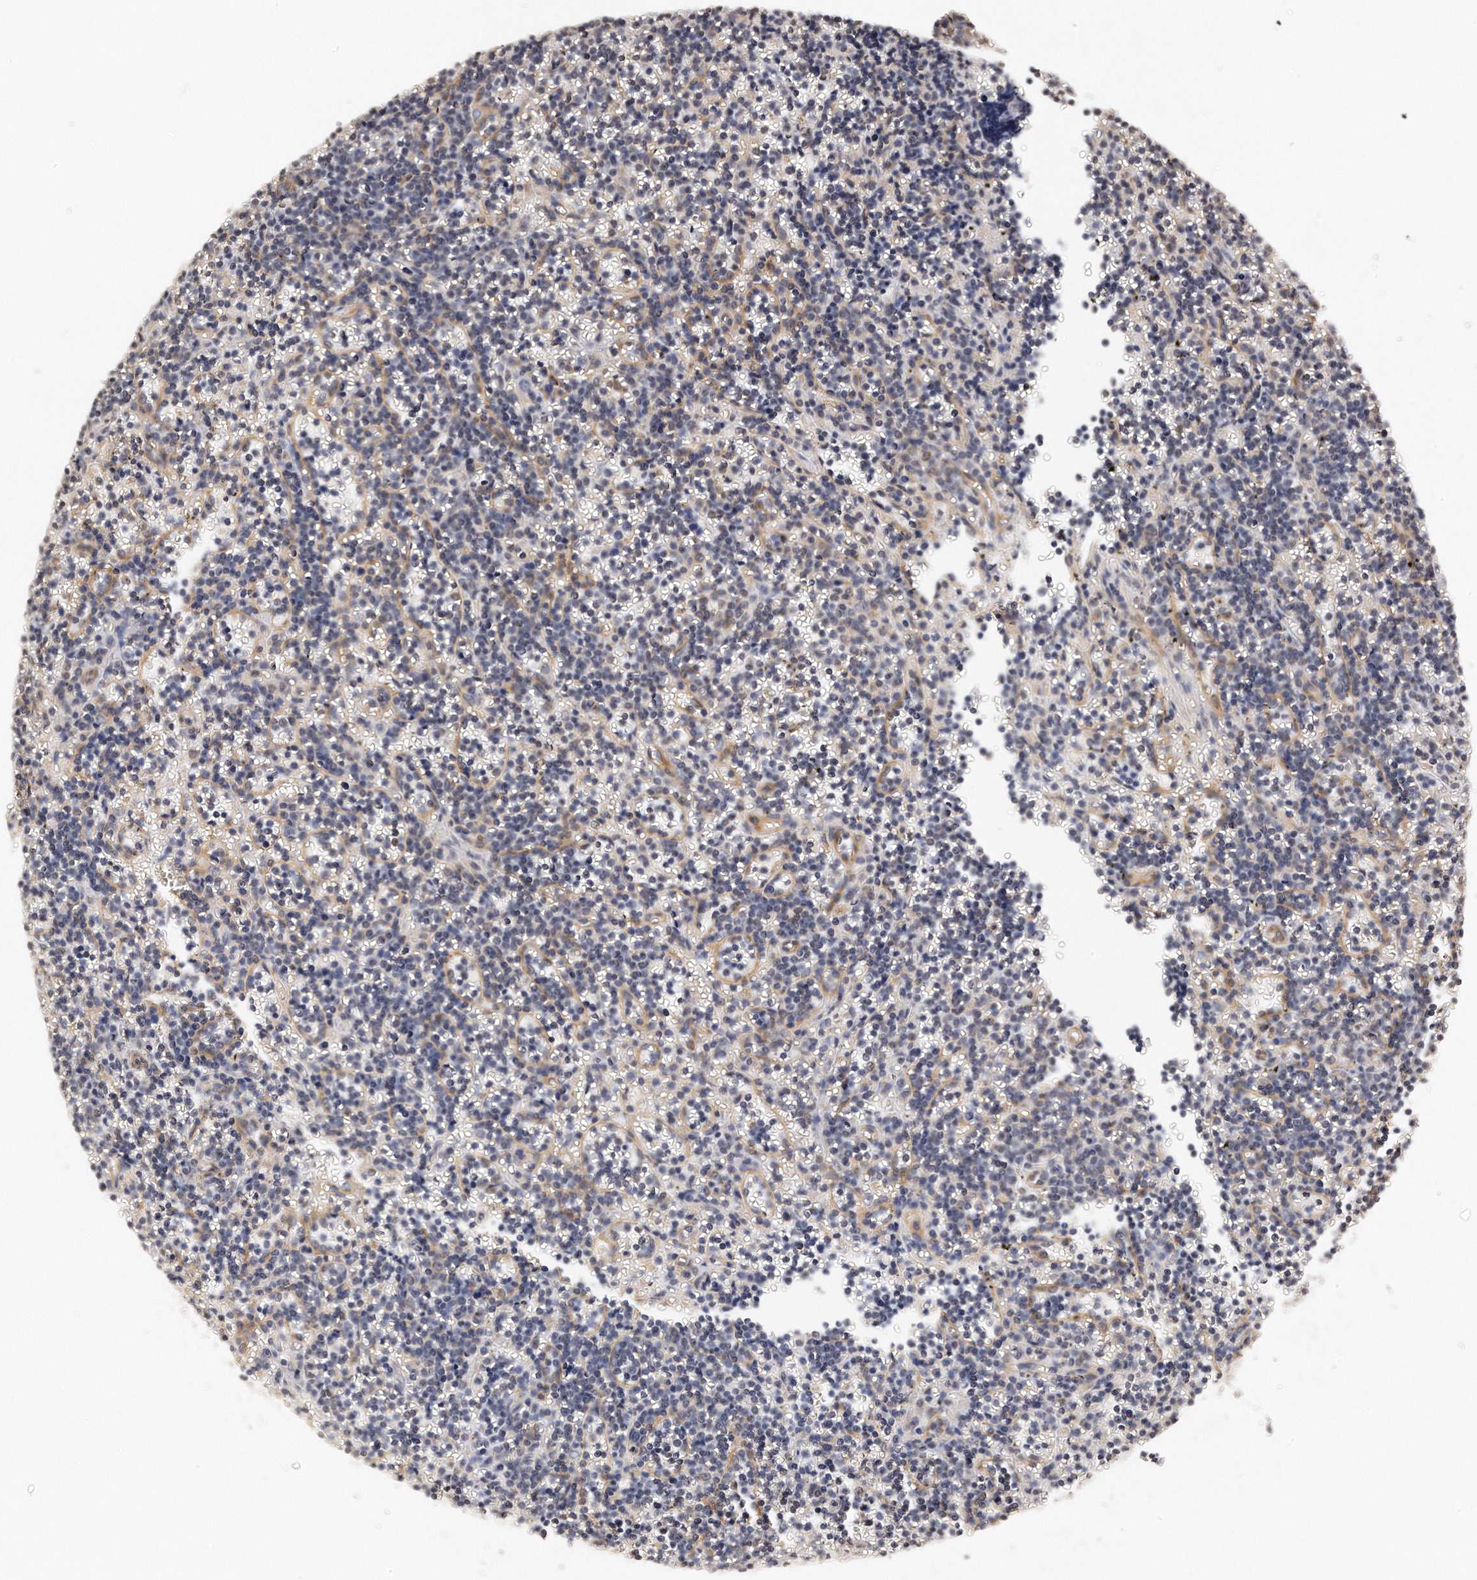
{"staining": {"intensity": "negative", "quantity": "none", "location": "none"}, "tissue": "lymphoma", "cell_type": "Tumor cells", "image_type": "cancer", "snomed": [{"axis": "morphology", "description": "Malignant lymphoma, non-Hodgkin's type, Low grade"}, {"axis": "topography", "description": "Spleen"}], "caption": "Protein analysis of lymphoma exhibits no significant positivity in tumor cells.", "gene": "CHST7", "patient": {"sex": "male", "age": 60}}